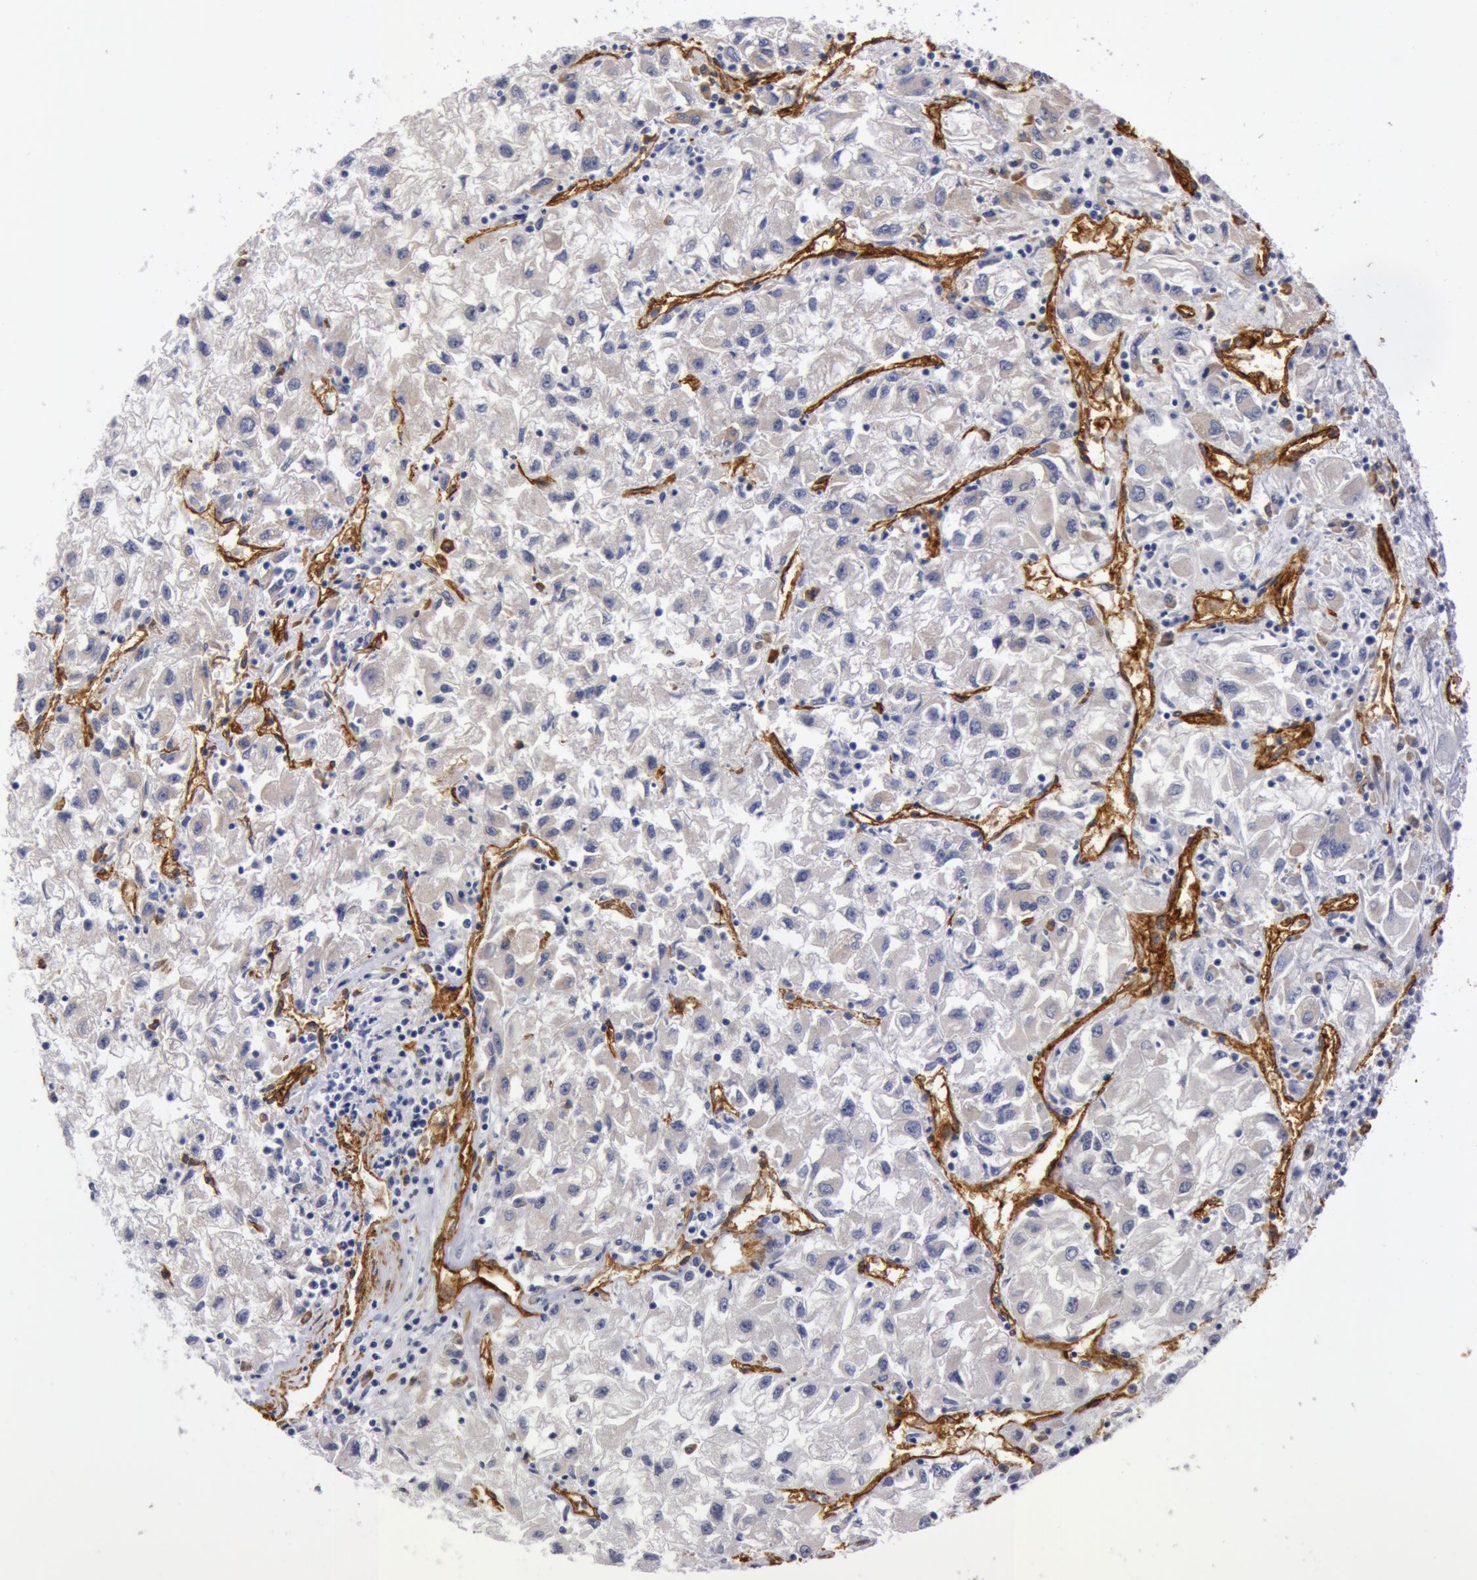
{"staining": {"intensity": "negative", "quantity": "none", "location": "none"}, "tissue": "renal cancer", "cell_type": "Tumor cells", "image_type": "cancer", "snomed": [{"axis": "morphology", "description": "Adenocarcinoma, NOS"}, {"axis": "topography", "description": "Kidney"}], "caption": "This is a histopathology image of immunohistochemistry (IHC) staining of renal cancer, which shows no positivity in tumor cells.", "gene": "IL23A", "patient": {"sex": "male", "age": 59}}